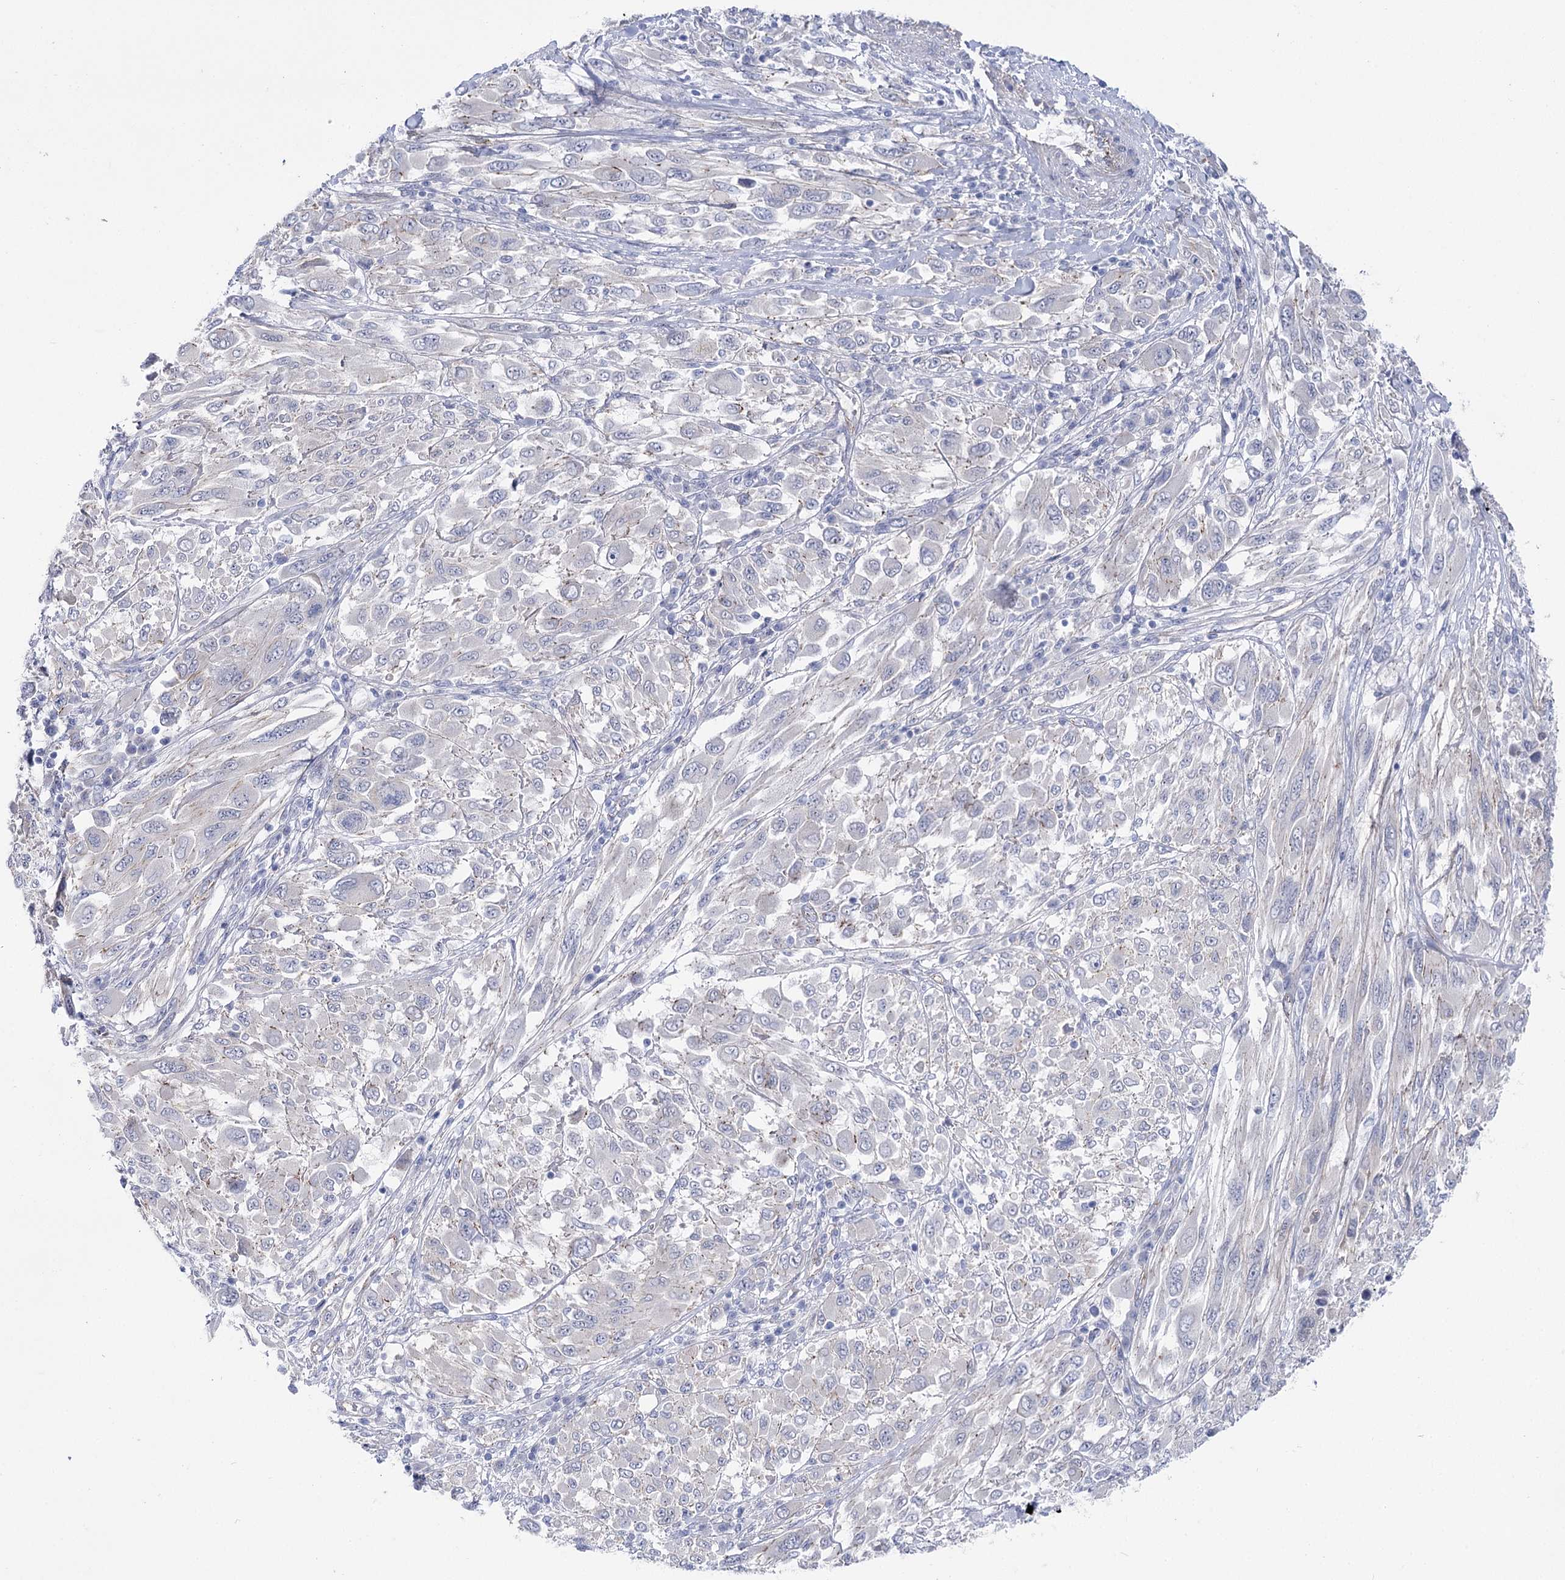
{"staining": {"intensity": "negative", "quantity": "none", "location": "none"}, "tissue": "melanoma", "cell_type": "Tumor cells", "image_type": "cancer", "snomed": [{"axis": "morphology", "description": "Malignant melanoma, NOS"}, {"axis": "topography", "description": "Skin"}], "caption": "The micrograph exhibits no staining of tumor cells in melanoma.", "gene": "NRAP", "patient": {"sex": "female", "age": 91}}